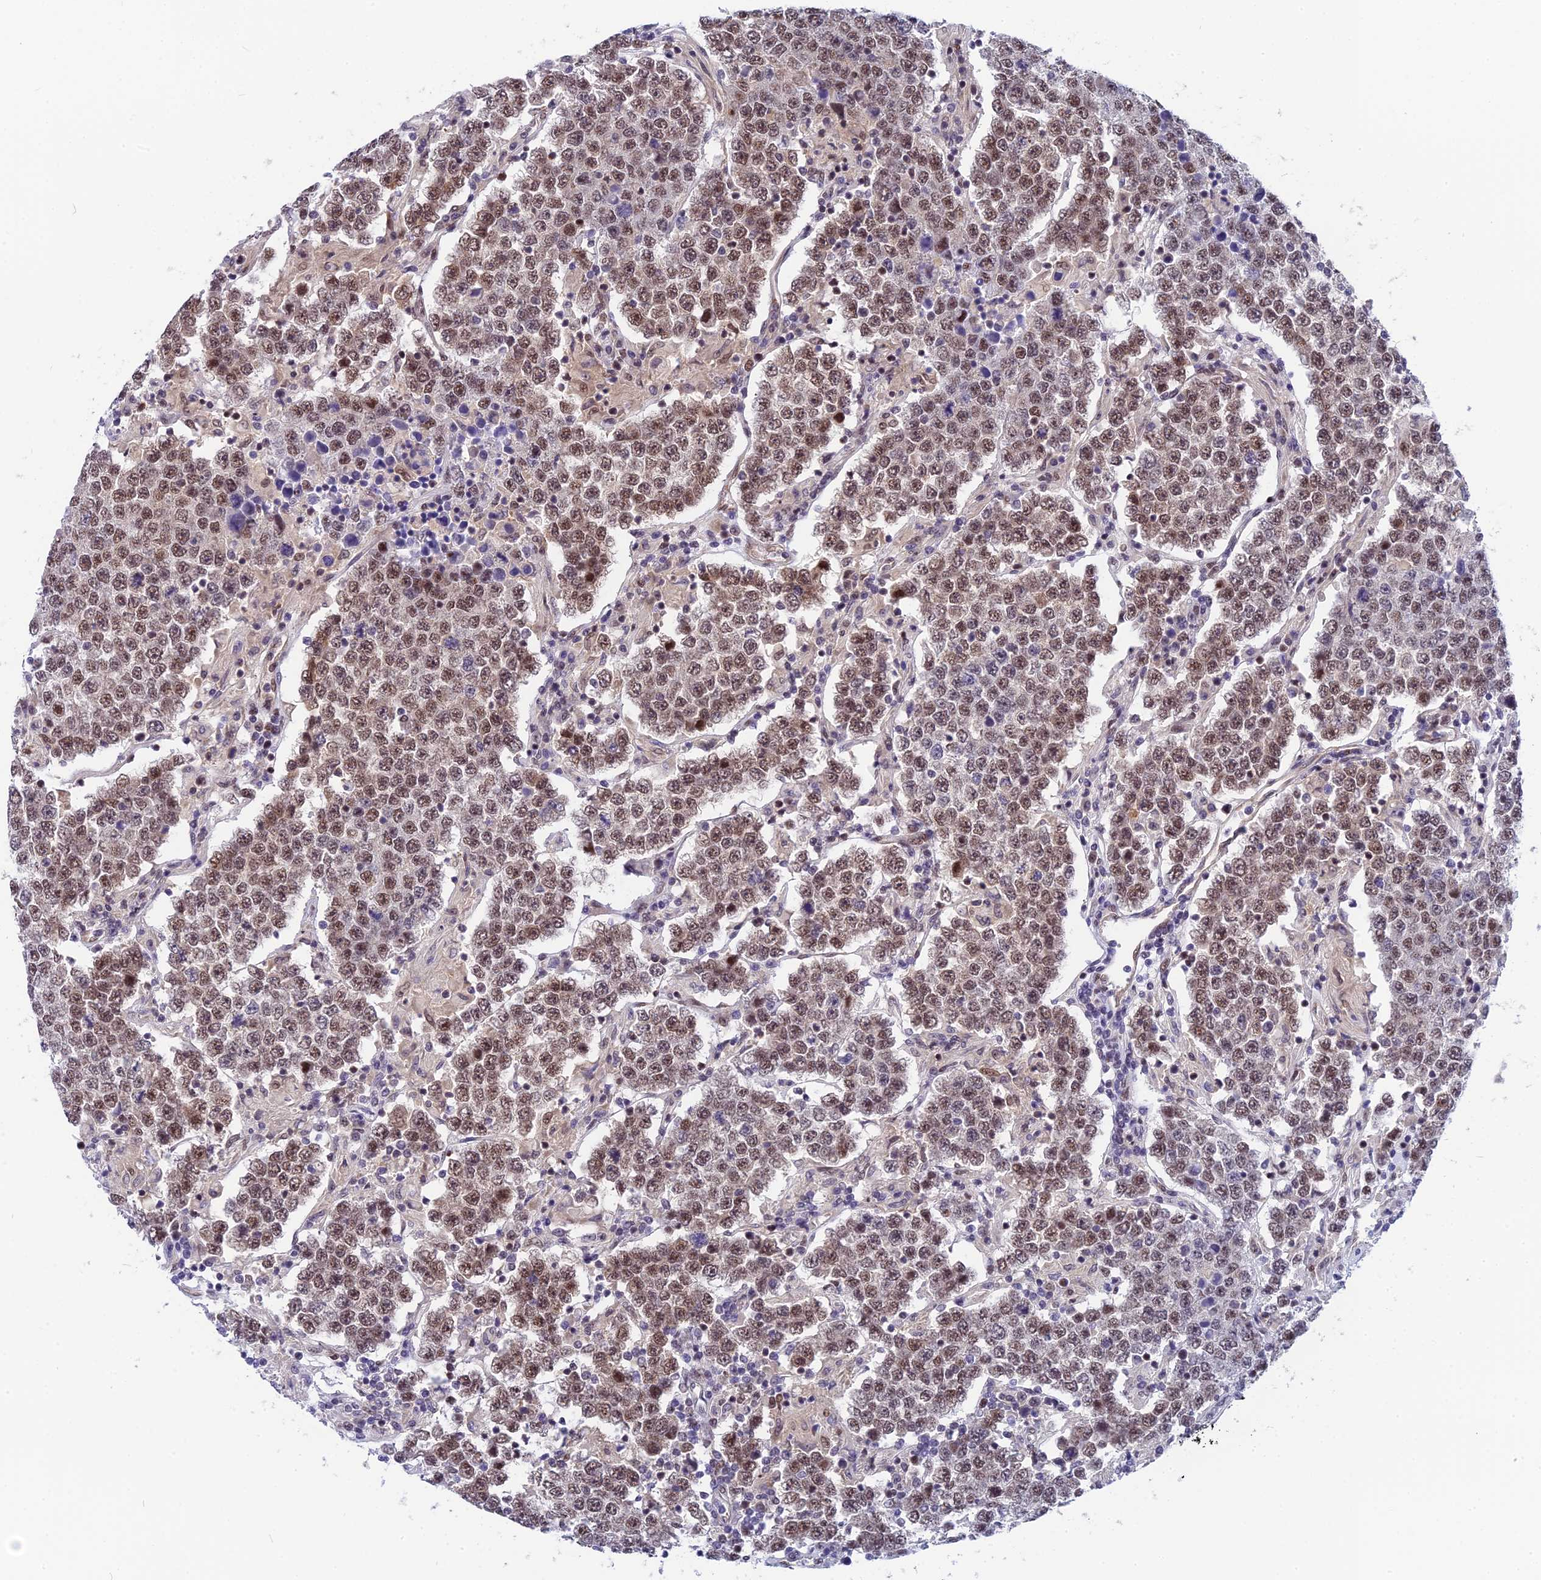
{"staining": {"intensity": "moderate", "quantity": ">75%", "location": "nuclear"}, "tissue": "testis cancer", "cell_type": "Tumor cells", "image_type": "cancer", "snomed": [{"axis": "morphology", "description": "Normal tissue, NOS"}, {"axis": "morphology", "description": "Urothelial carcinoma, High grade"}, {"axis": "morphology", "description": "Seminoma, NOS"}, {"axis": "morphology", "description": "Carcinoma, Embryonal, NOS"}, {"axis": "topography", "description": "Urinary bladder"}, {"axis": "topography", "description": "Testis"}], "caption": "An immunohistochemistry (IHC) photomicrograph of neoplastic tissue is shown. Protein staining in brown highlights moderate nuclear positivity in testis cancer within tumor cells.", "gene": "CMC1", "patient": {"sex": "male", "age": 41}}